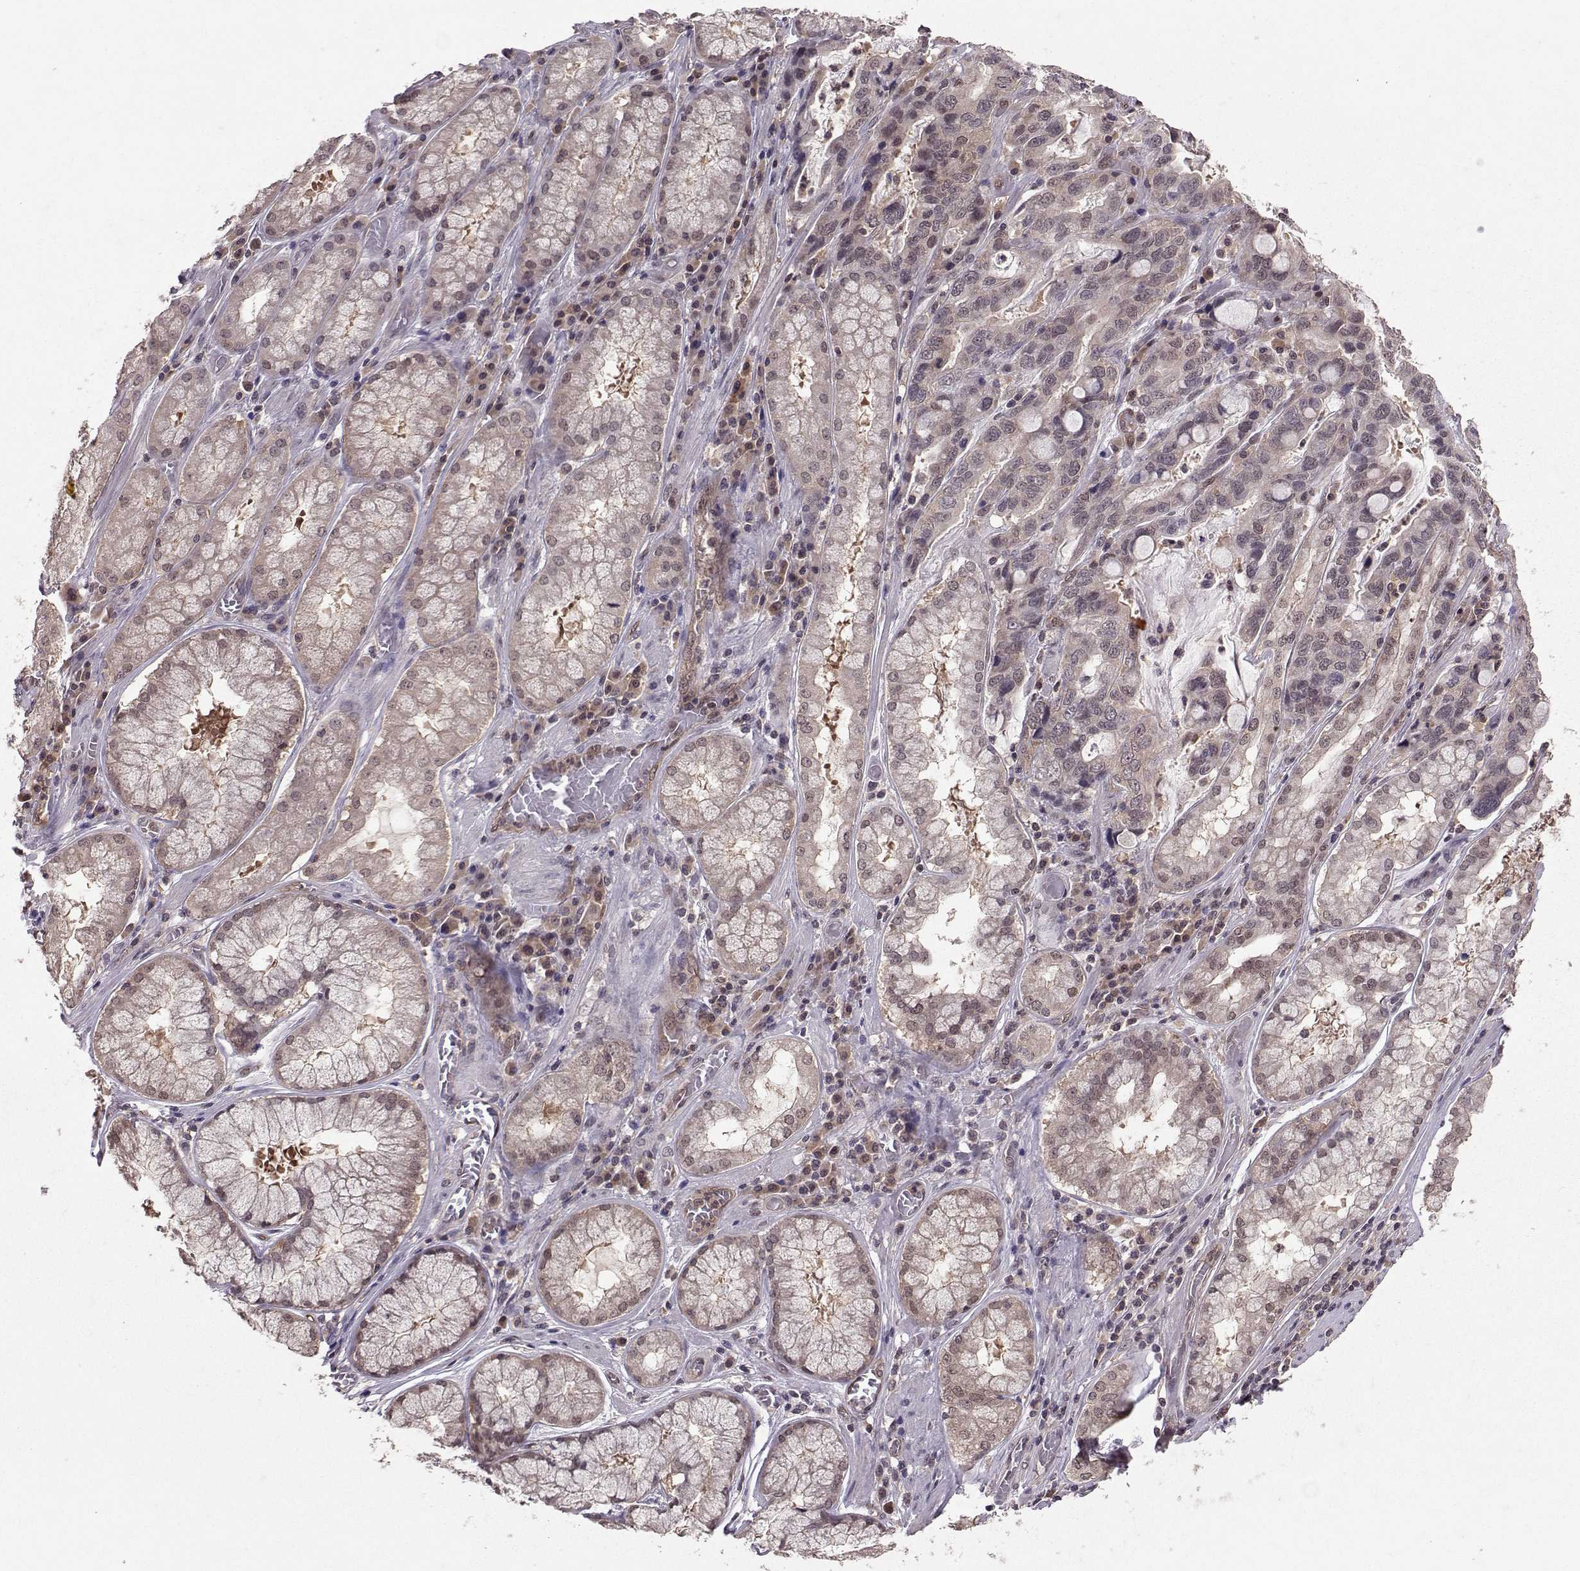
{"staining": {"intensity": "negative", "quantity": "none", "location": "none"}, "tissue": "stomach cancer", "cell_type": "Tumor cells", "image_type": "cancer", "snomed": [{"axis": "morphology", "description": "Adenocarcinoma, NOS"}, {"axis": "topography", "description": "Stomach, lower"}], "caption": "Tumor cells are negative for protein expression in human stomach cancer (adenocarcinoma).", "gene": "PPP2R2A", "patient": {"sex": "female", "age": 76}}